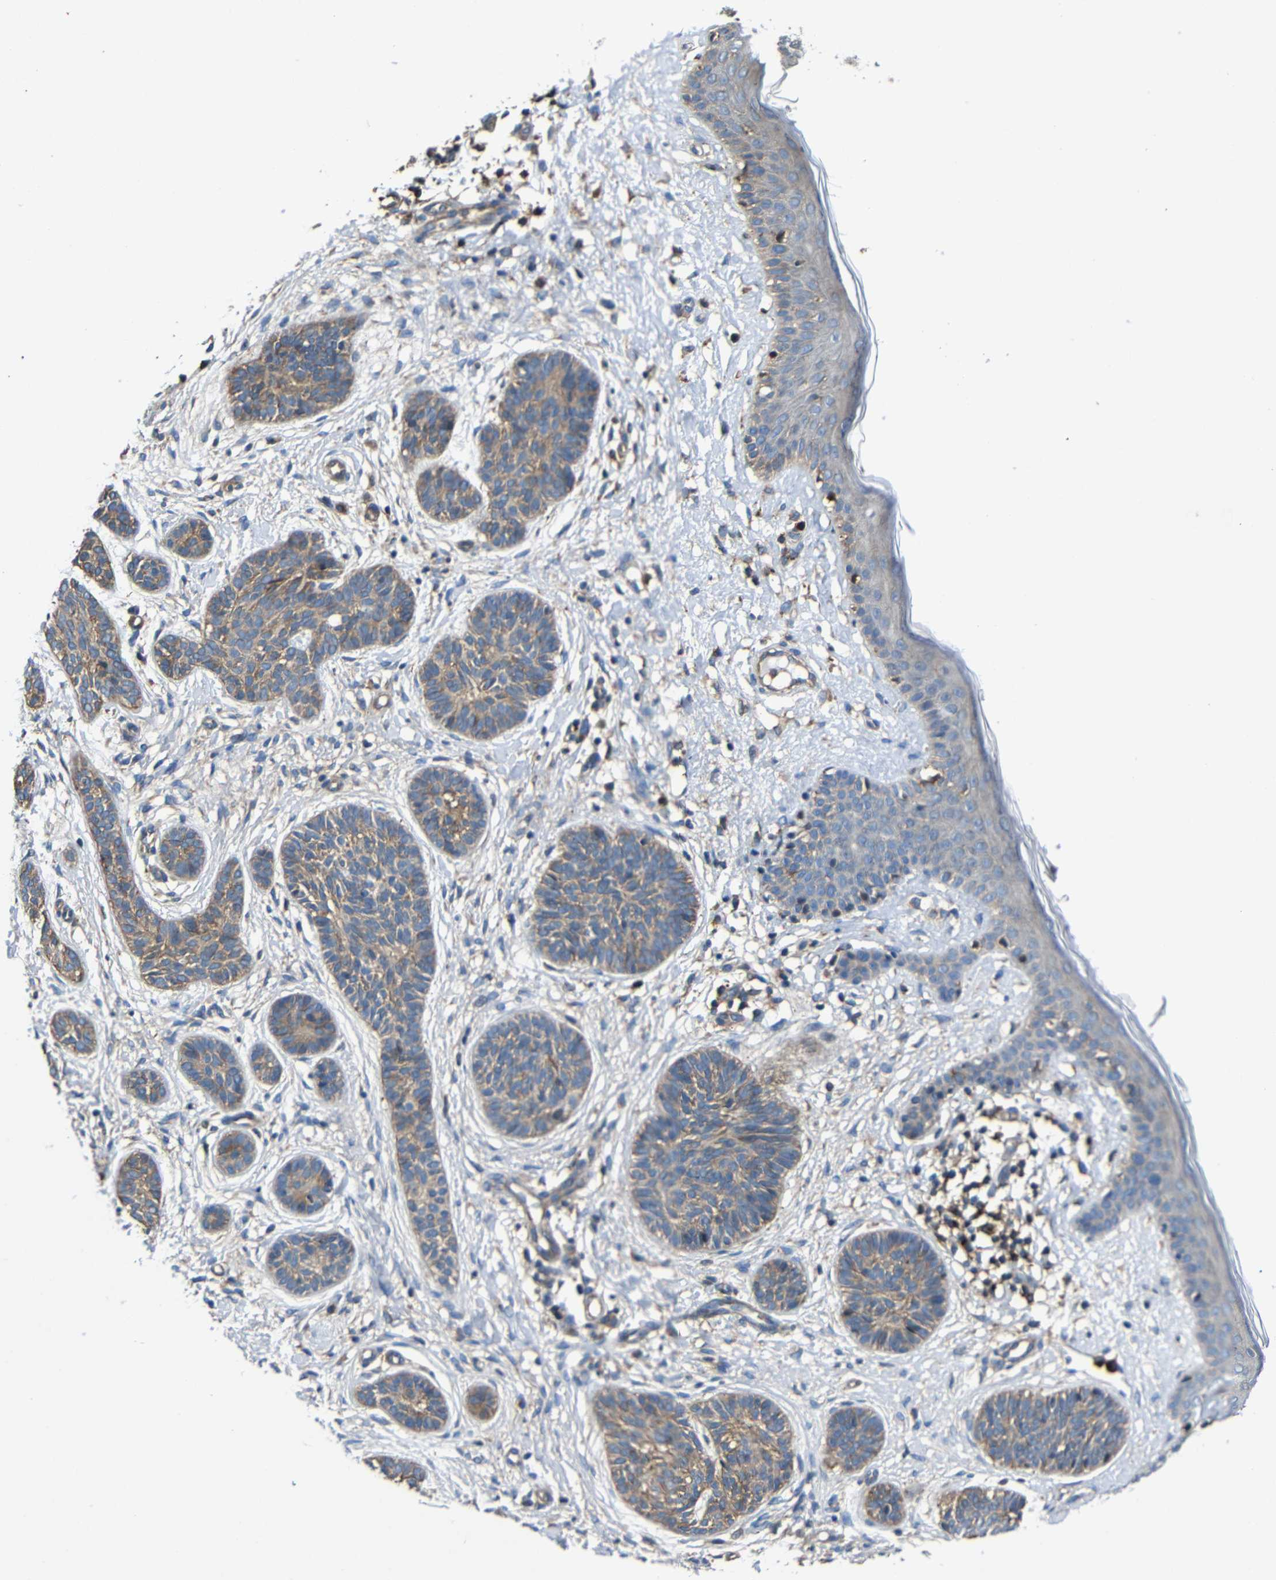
{"staining": {"intensity": "moderate", "quantity": ">75%", "location": "cytoplasmic/membranous"}, "tissue": "skin cancer", "cell_type": "Tumor cells", "image_type": "cancer", "snomed": [{"axis": "morphology", "description": "Normal tissue, NOS"}, {"axis": "morphology", "description": "Basal cell carcinoma"}, {"axis": "topography", "description": "Skin"}], "caption": "IHC (DAB (3,3'-diaminobenzidine)) staining of human skin basal cell carcinoma reveals moderate cytoplasmic/membranous protein positivity in about >75% of tumor cells.", "gene": "GDI1", "patient": {"sex": "male", "age": 63}}